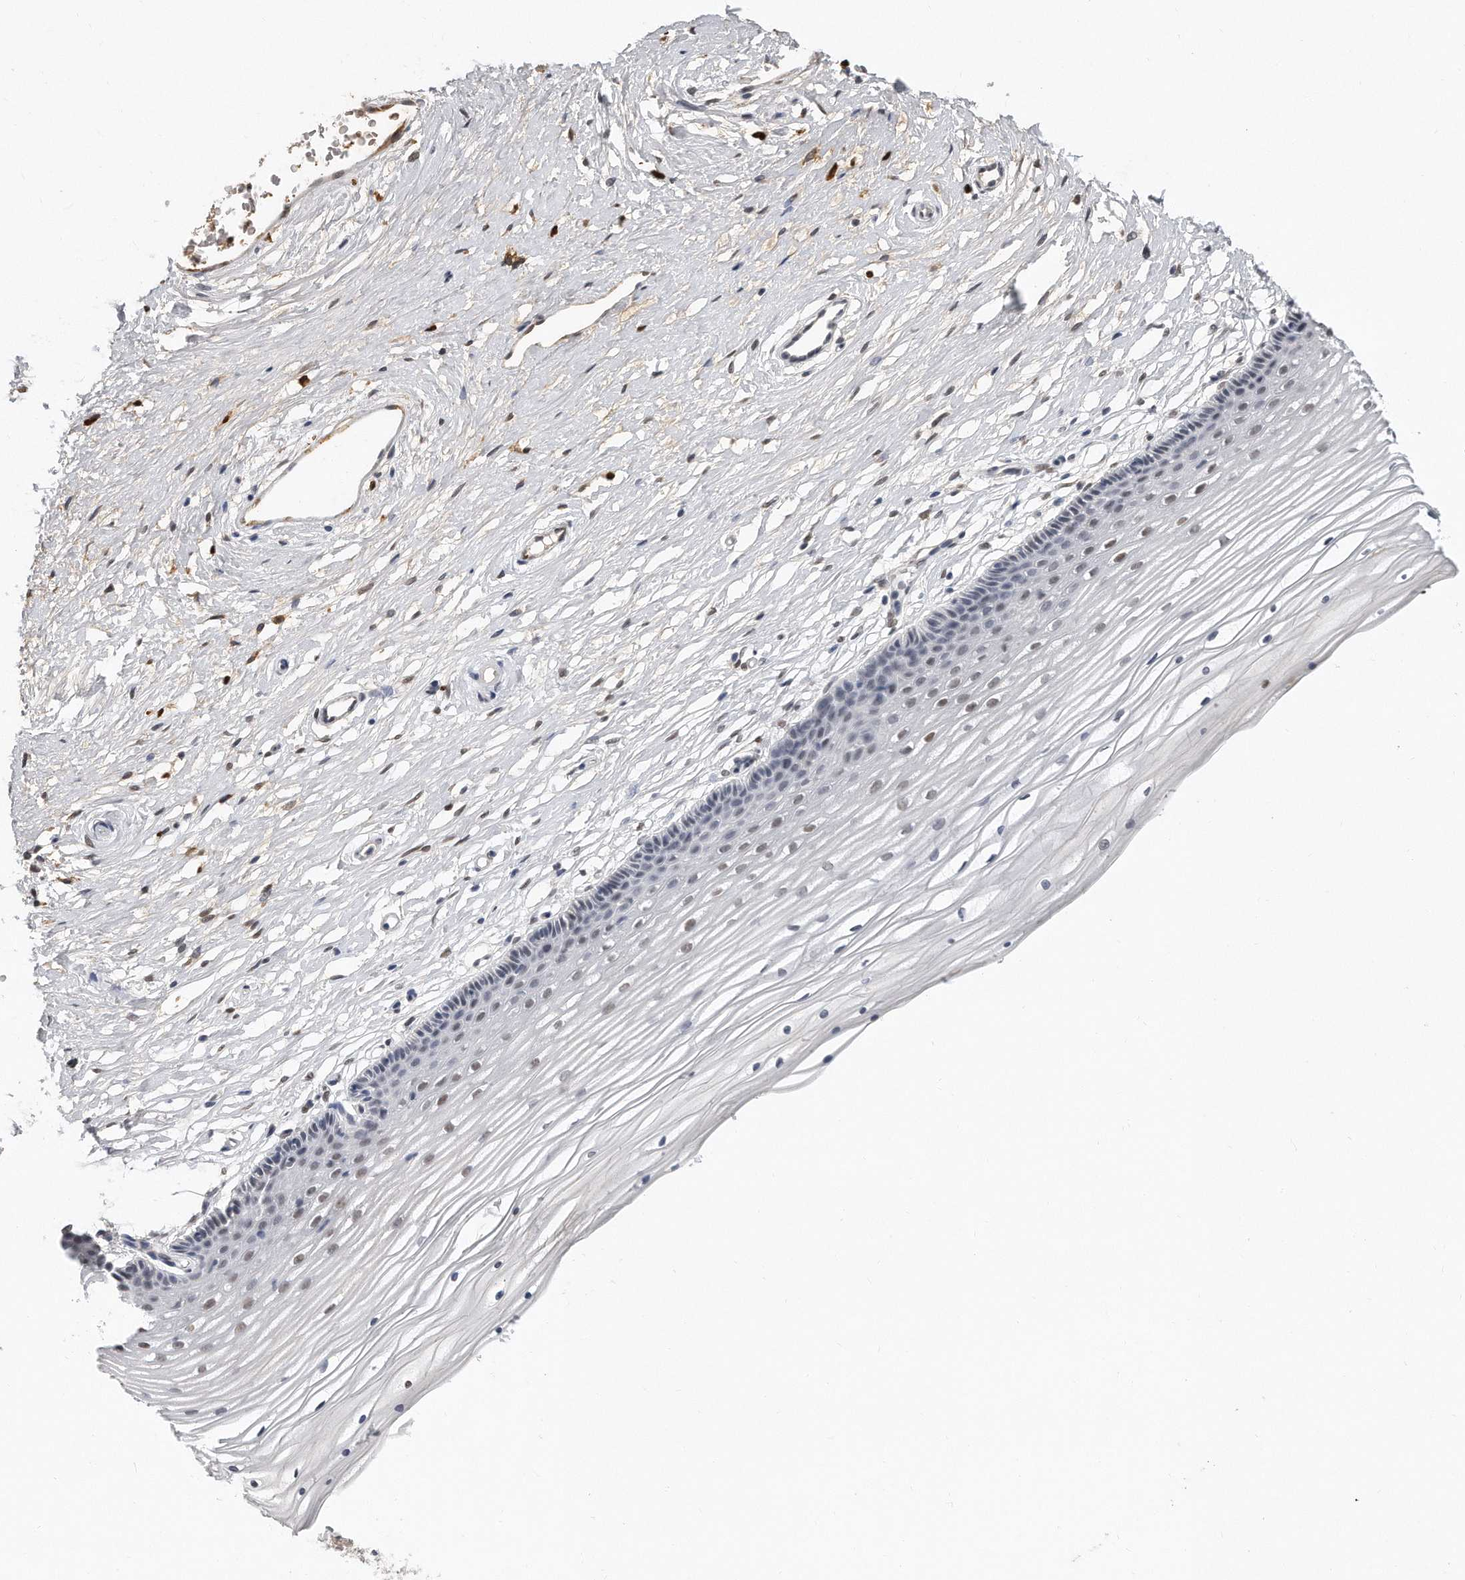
{"staining": {"intensity": "moderate", "quantity": "<25%", "location": "nuclear"}, "tissue": "vagina", "cell_type": "Squamous epithelial cells", "image_type": "normal", "snomed": [{"axis": "morphology", "description": "Normal tissue, NOS"}, {"axis": "topography", "description": "Vagina"}, {"axis": "topography", "description": "Cervix"}], "caption": "A low amount of moderate nuclear expression is appreciated in about <25% of squamous epithelial cells in normal vagina. Ihc stains the protein of interest in brown and the nuclei are stained blue.", "gene": "CTBP2", "patient": {"sex": "female", "age": 40}}